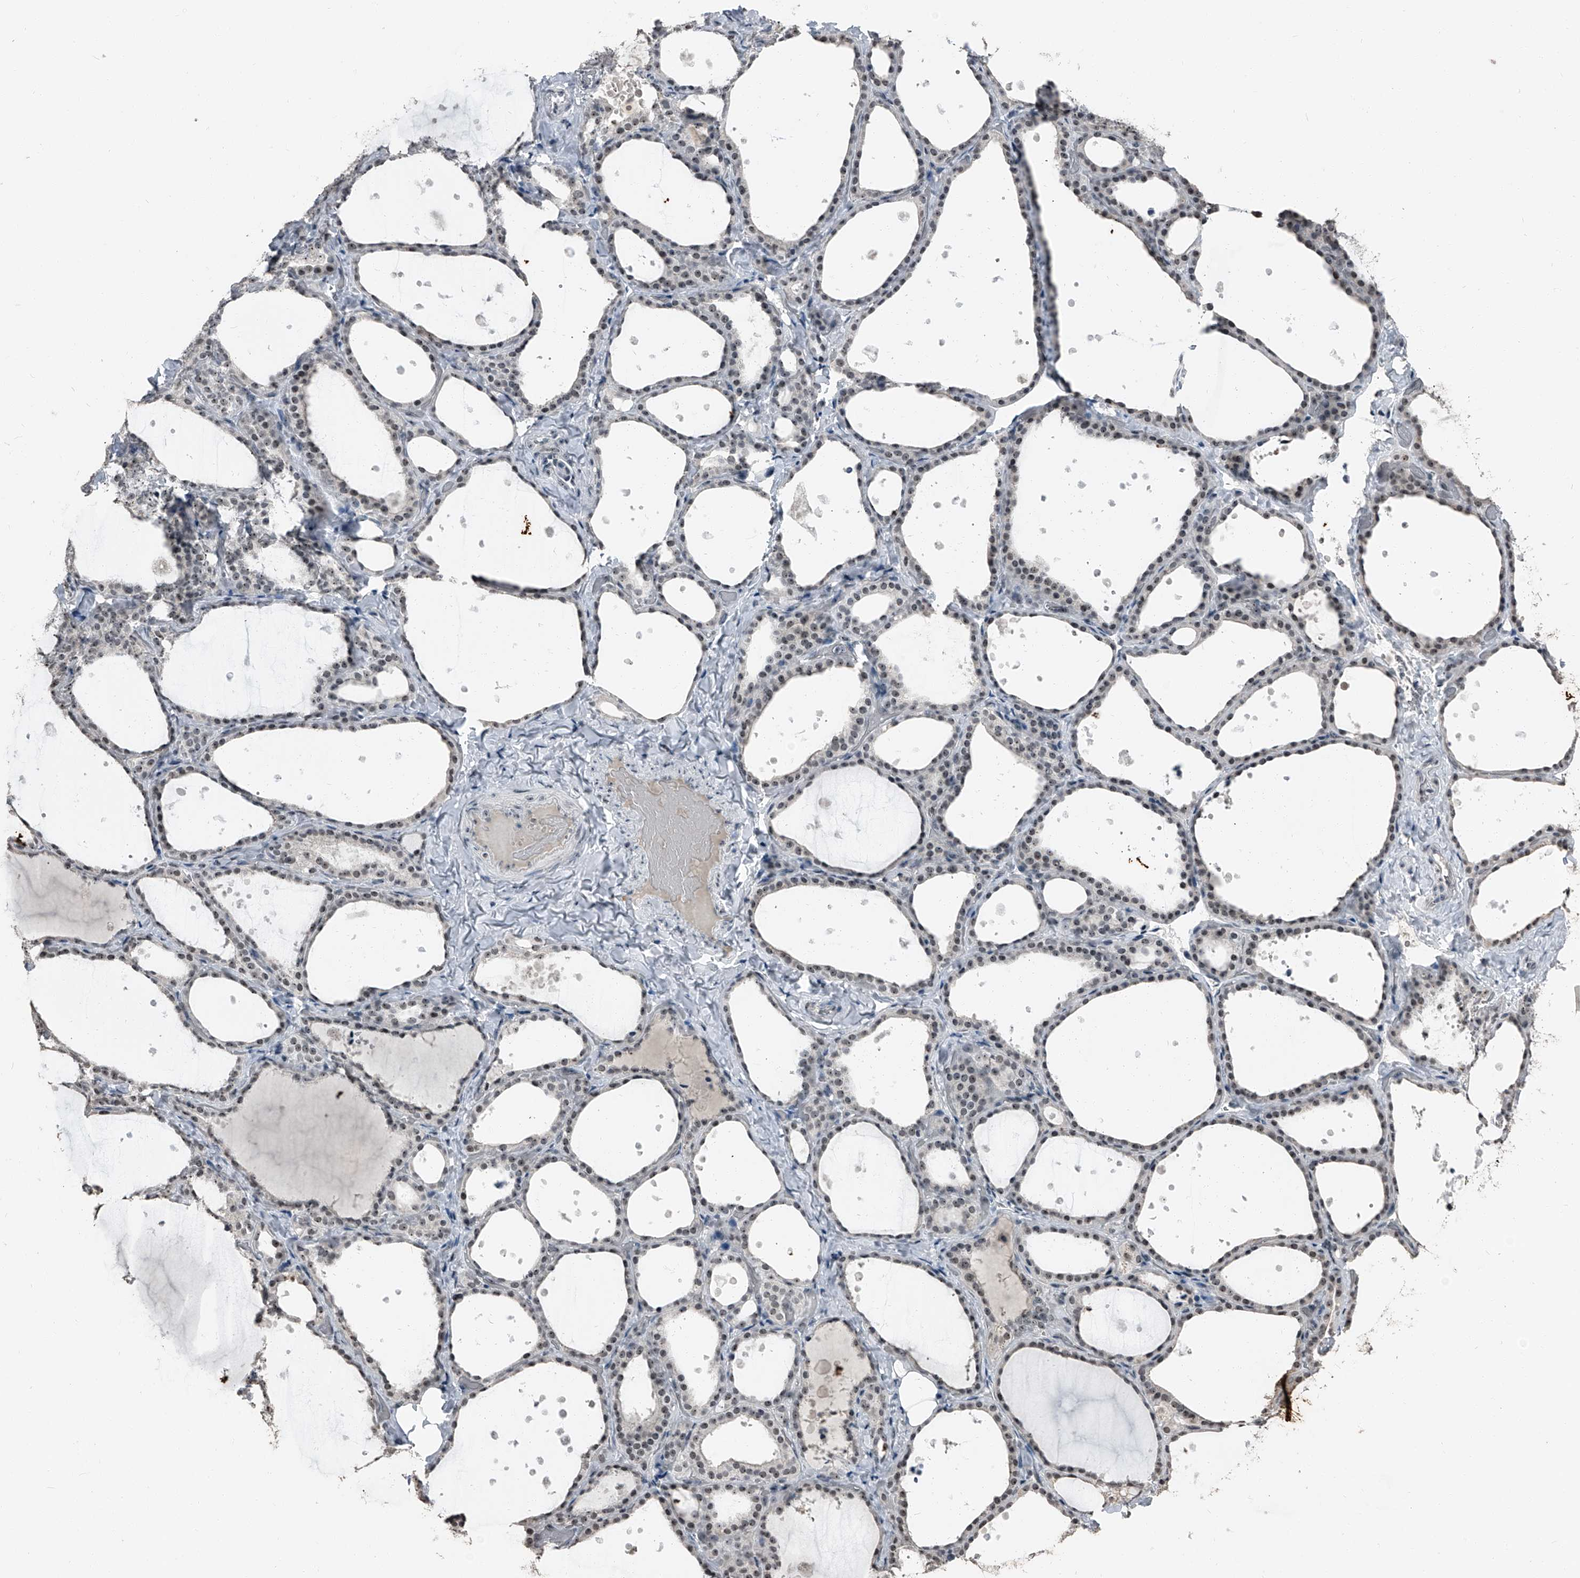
{"staining": {"intensity": "moderate", "quantity": ">75%", "location": "nuclear"}, "tissue": "thyroid gland", "cell_type": "Glandular cells", "image_type": "normal", "snomed": [{"axis": "morphology", "description": "Normal tissue, NOS"}, {"axis": "topography", "description": "Thyroid gland"}], "caption": "IHC image of normal thyroid gland: thyroid gland stained using IHC shows medium levels of moderate protein expression localized specifically in the nuclear of glandular cells, appearing as a nuclear brown color.", "gene": "TCOF1", "patient": {"sex": "female", "age": 44}}